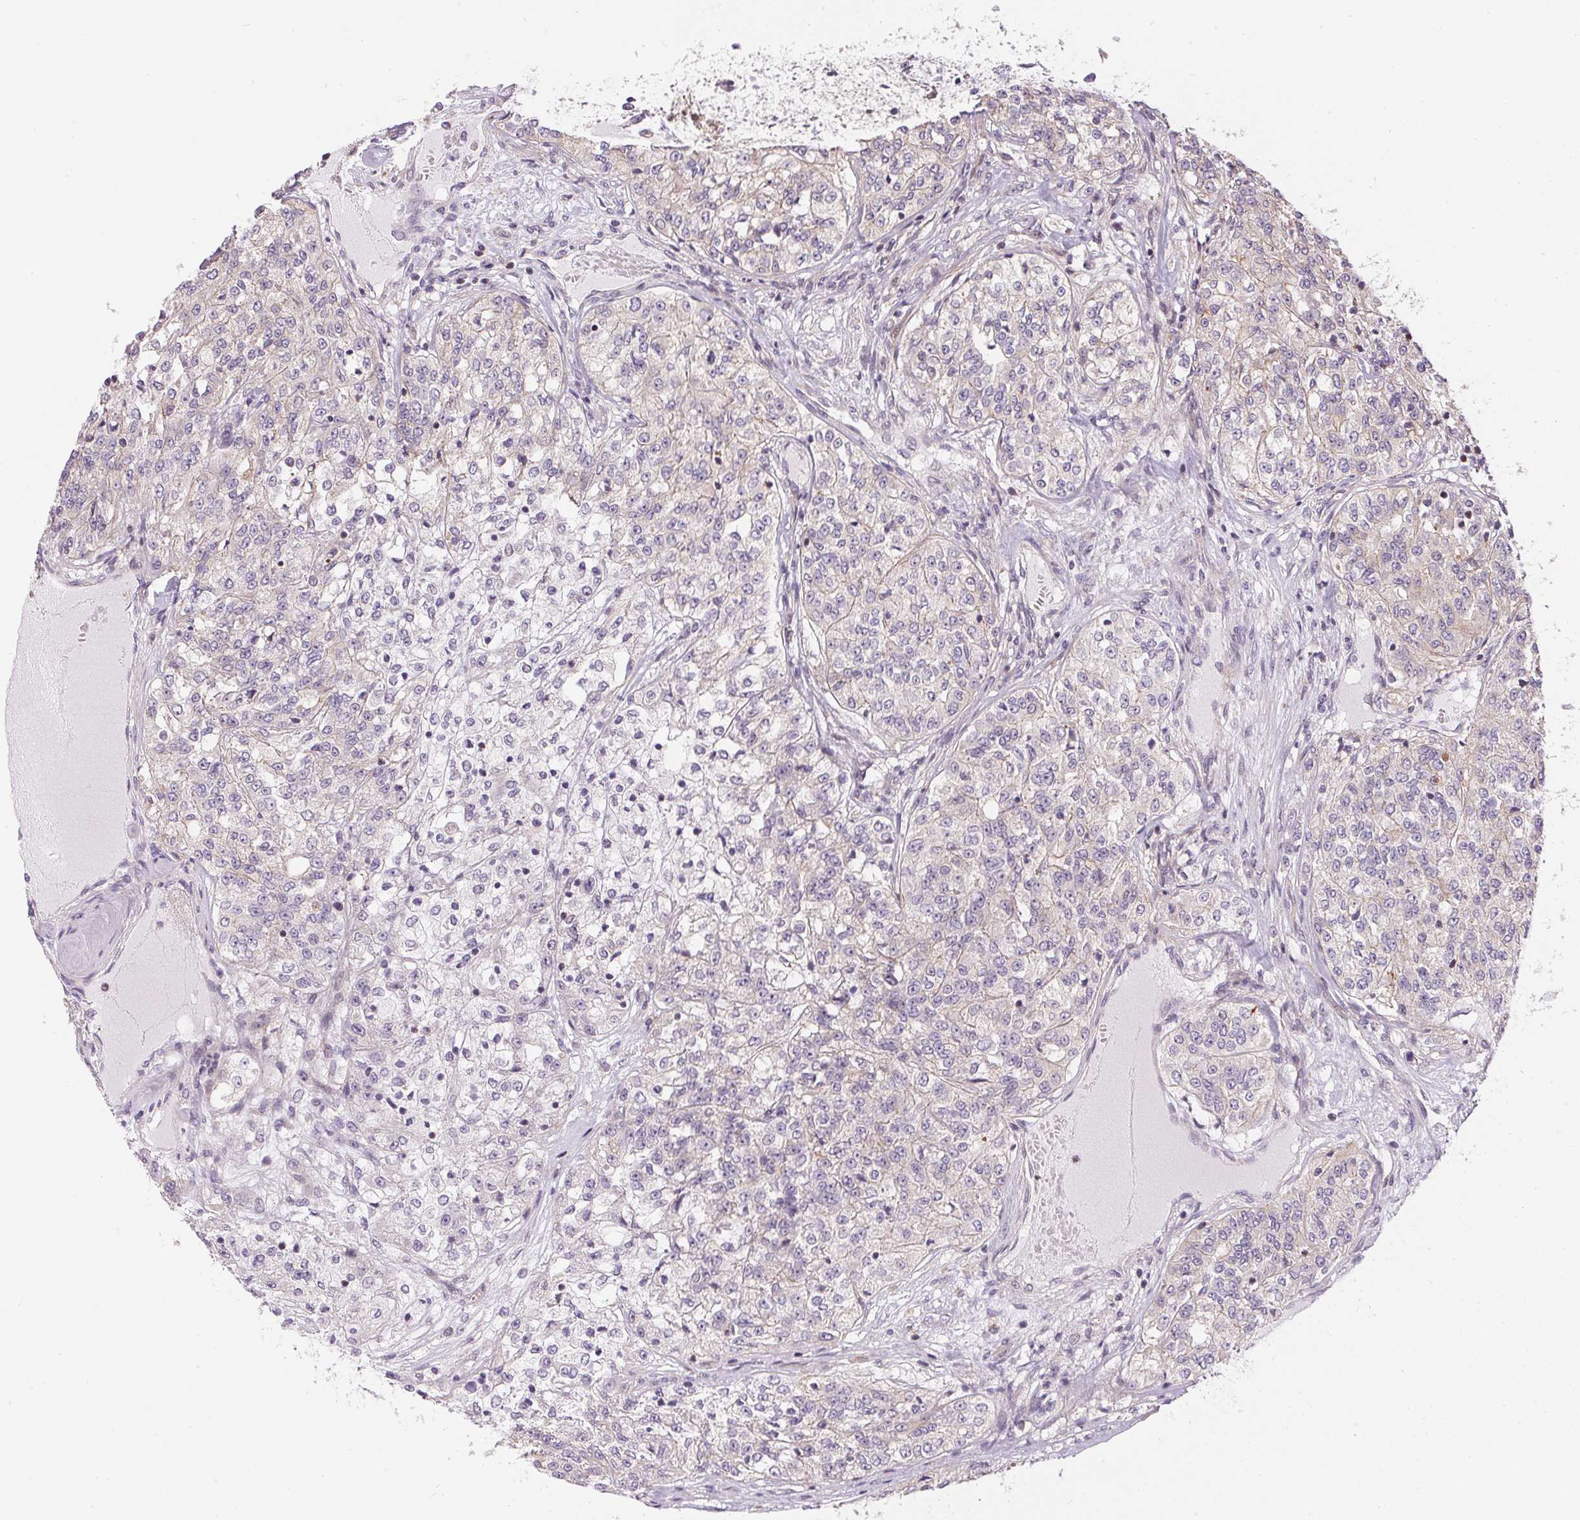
{"staining": {"intensity": "weak", "quantity": "<25%", "location": "cytoplasmic/membranous"}, "tissue": "renal cancer", "cell_type": "Tumor cells", "image_type": "cancer", "snomed": [{"axis": "morphology", "description": "Adenocarcinoma, NOS"}, {"axis": "topography", "description": "Kidney"}], "caption": "Image shows no significant protein staining in tumor cells of renal adenocarcinoma. (DAB IHC visualized using brightfield microscopy, high magnification).", "gene": "UNC13B", "patient": {"sex": "female", "age": 63}}